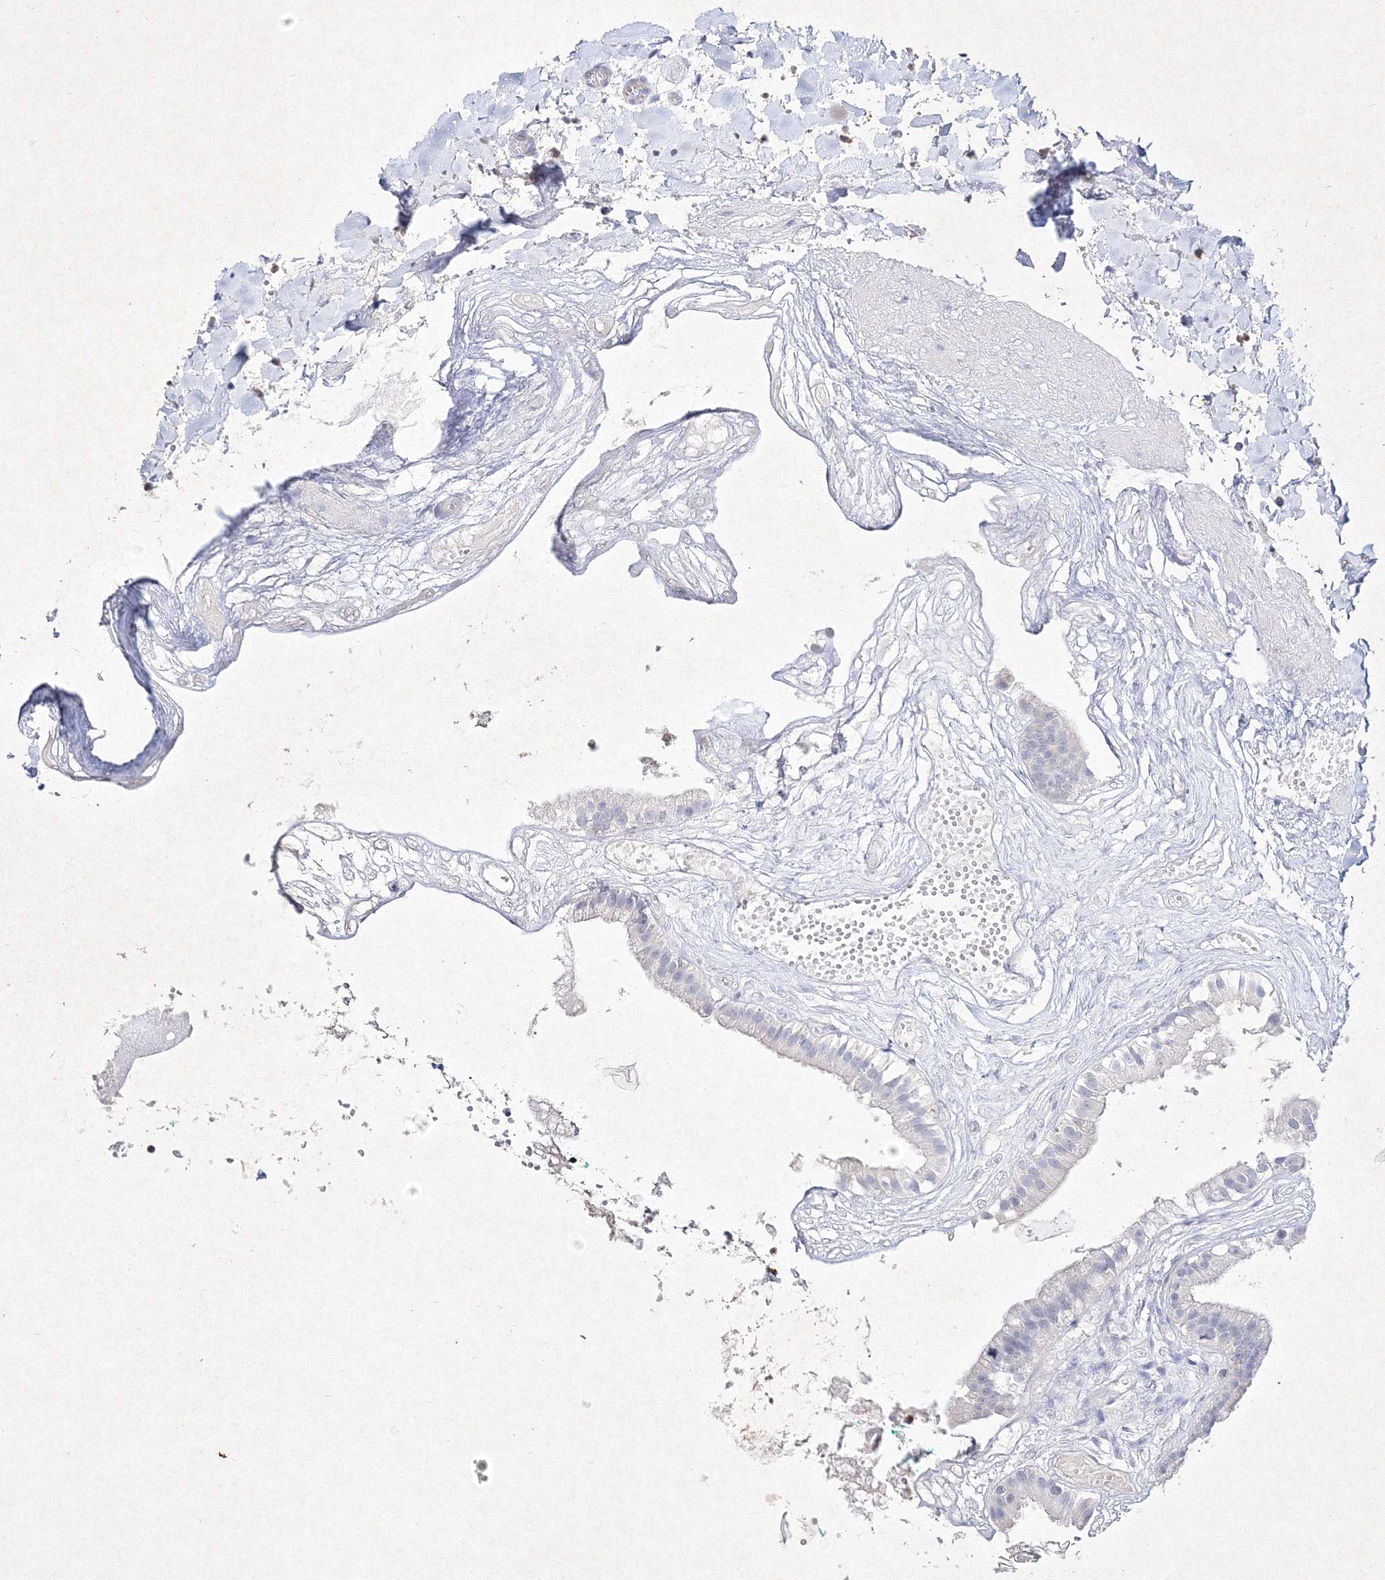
{"staining": {"intensity": "negative", "quantity": "none", "location": "none"}, "tissue": "gallbladder", "cell_type": "Glandular cells", "image_type": "normal", "snomed": [{"axis": "morphology", "description": "Normal tissue, NOS"}, {"axis": "topography", "description": "Gallbladder"}], "caption": "Immunohistochemical staining of normal human gallbladder shows no significant expression in glandular cells. The staining is performed using DAB (3,3'-diaminobenzidine) brown chromogen with nuclei counter-stained in using hematoxylin.", "gene": "HCST", "patient": {"sex": "female", "age": 26}}